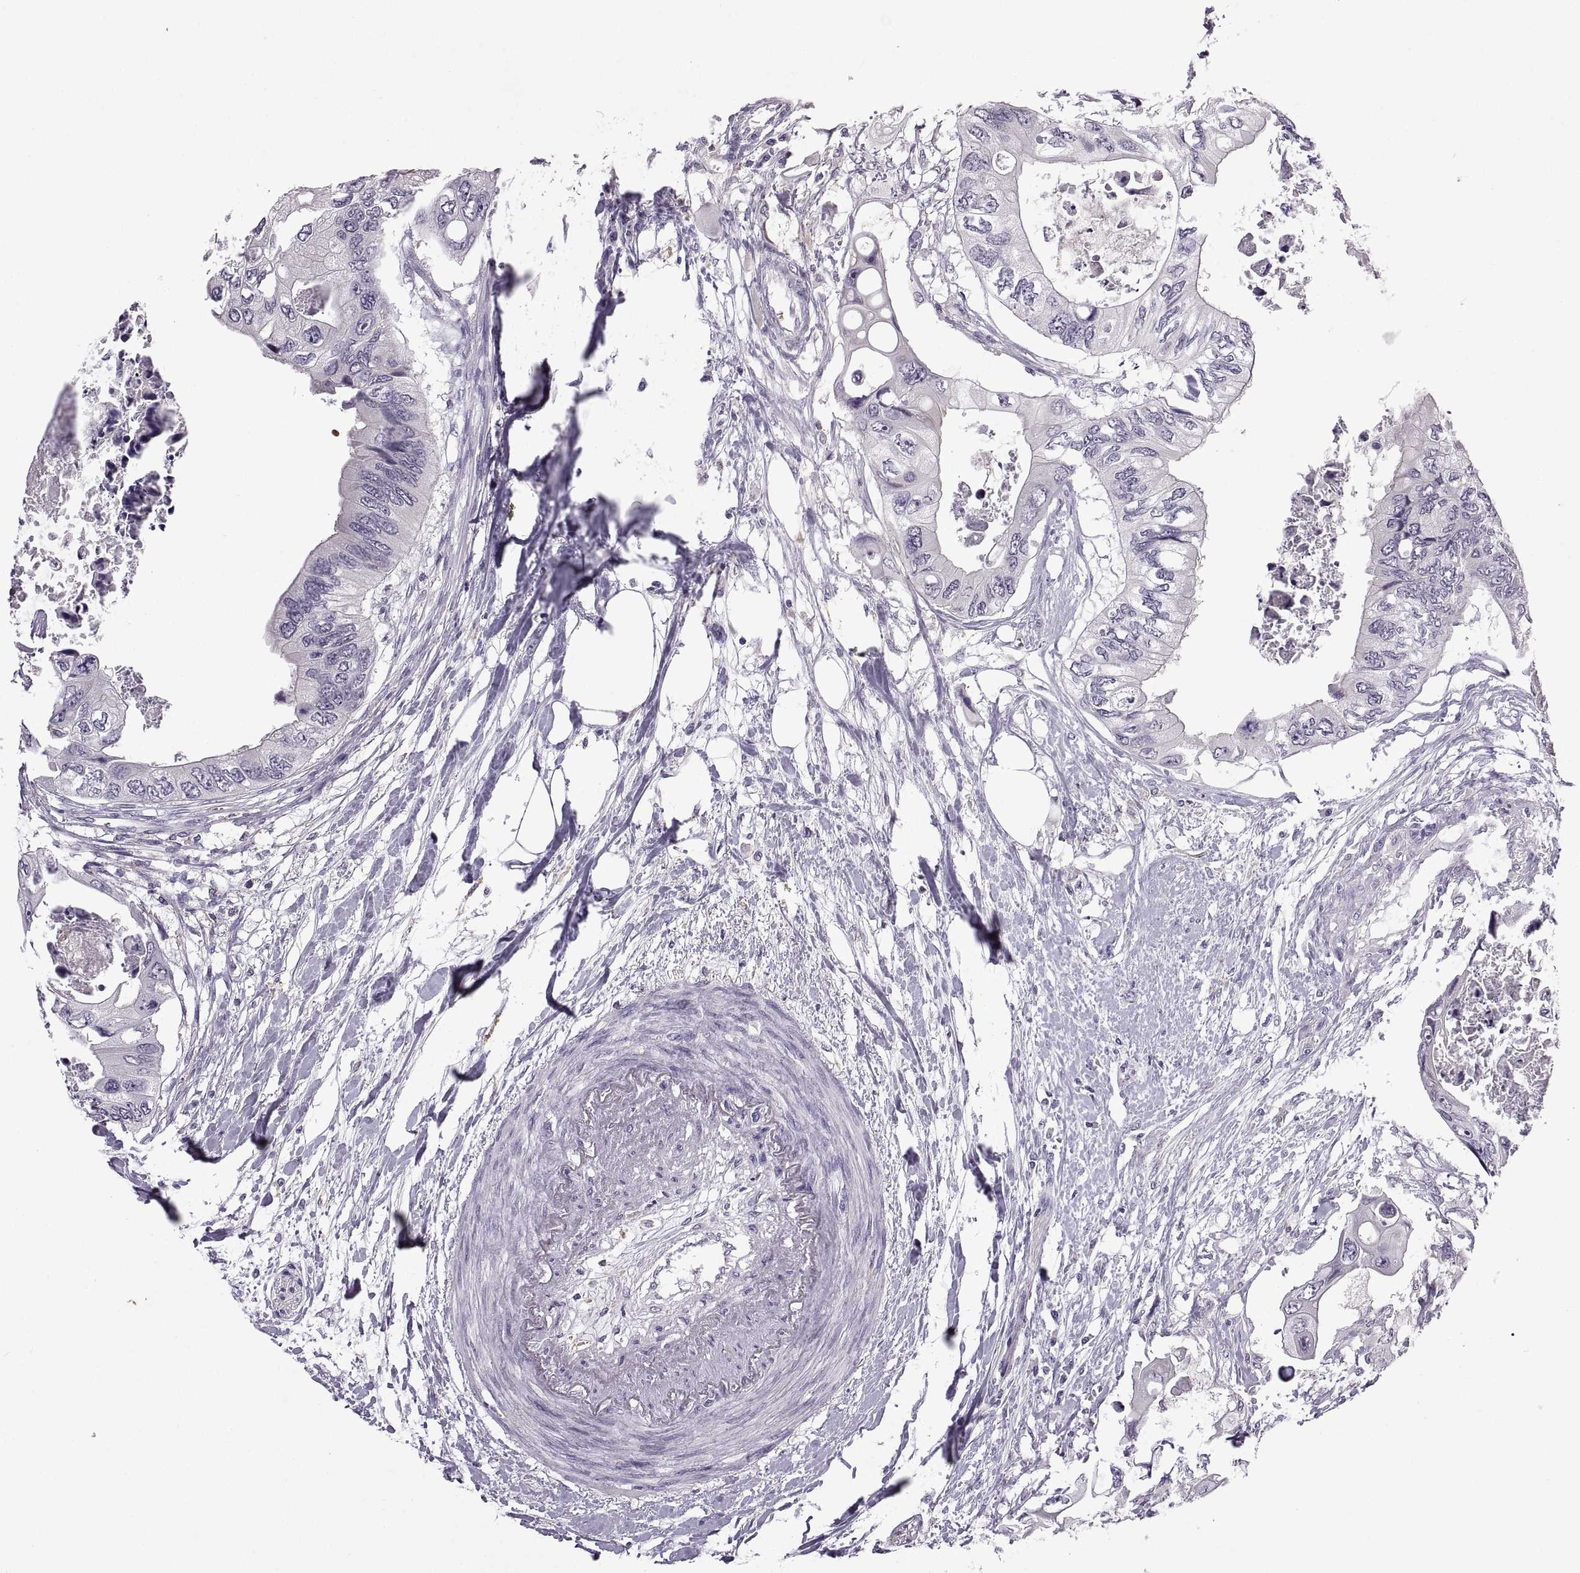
{"staining": {"intensity": "negative", "quantity": "none", "location": "none"}, "tissue": "colorectal cancer", "cell_type": "Tumor cells", "image_type": "cancer", "snomed": [{"axis": "morphology", "description": "Adenocarcinoma, NOS"}, {"axis": "topography", "description": "Rectum"}], "caption": "Immunohistochemical staining of human colorectal cancer (adenocarcinoma) reveals no significant staining in tumor cells. Brightfield microscopy of immunohistochemistry (IHC) stained with DAB (brown) and hematoxylin (blue), captured at high magnification.", "gene": "MEIOC", "patient": {"sex": "male", "age": 63}}